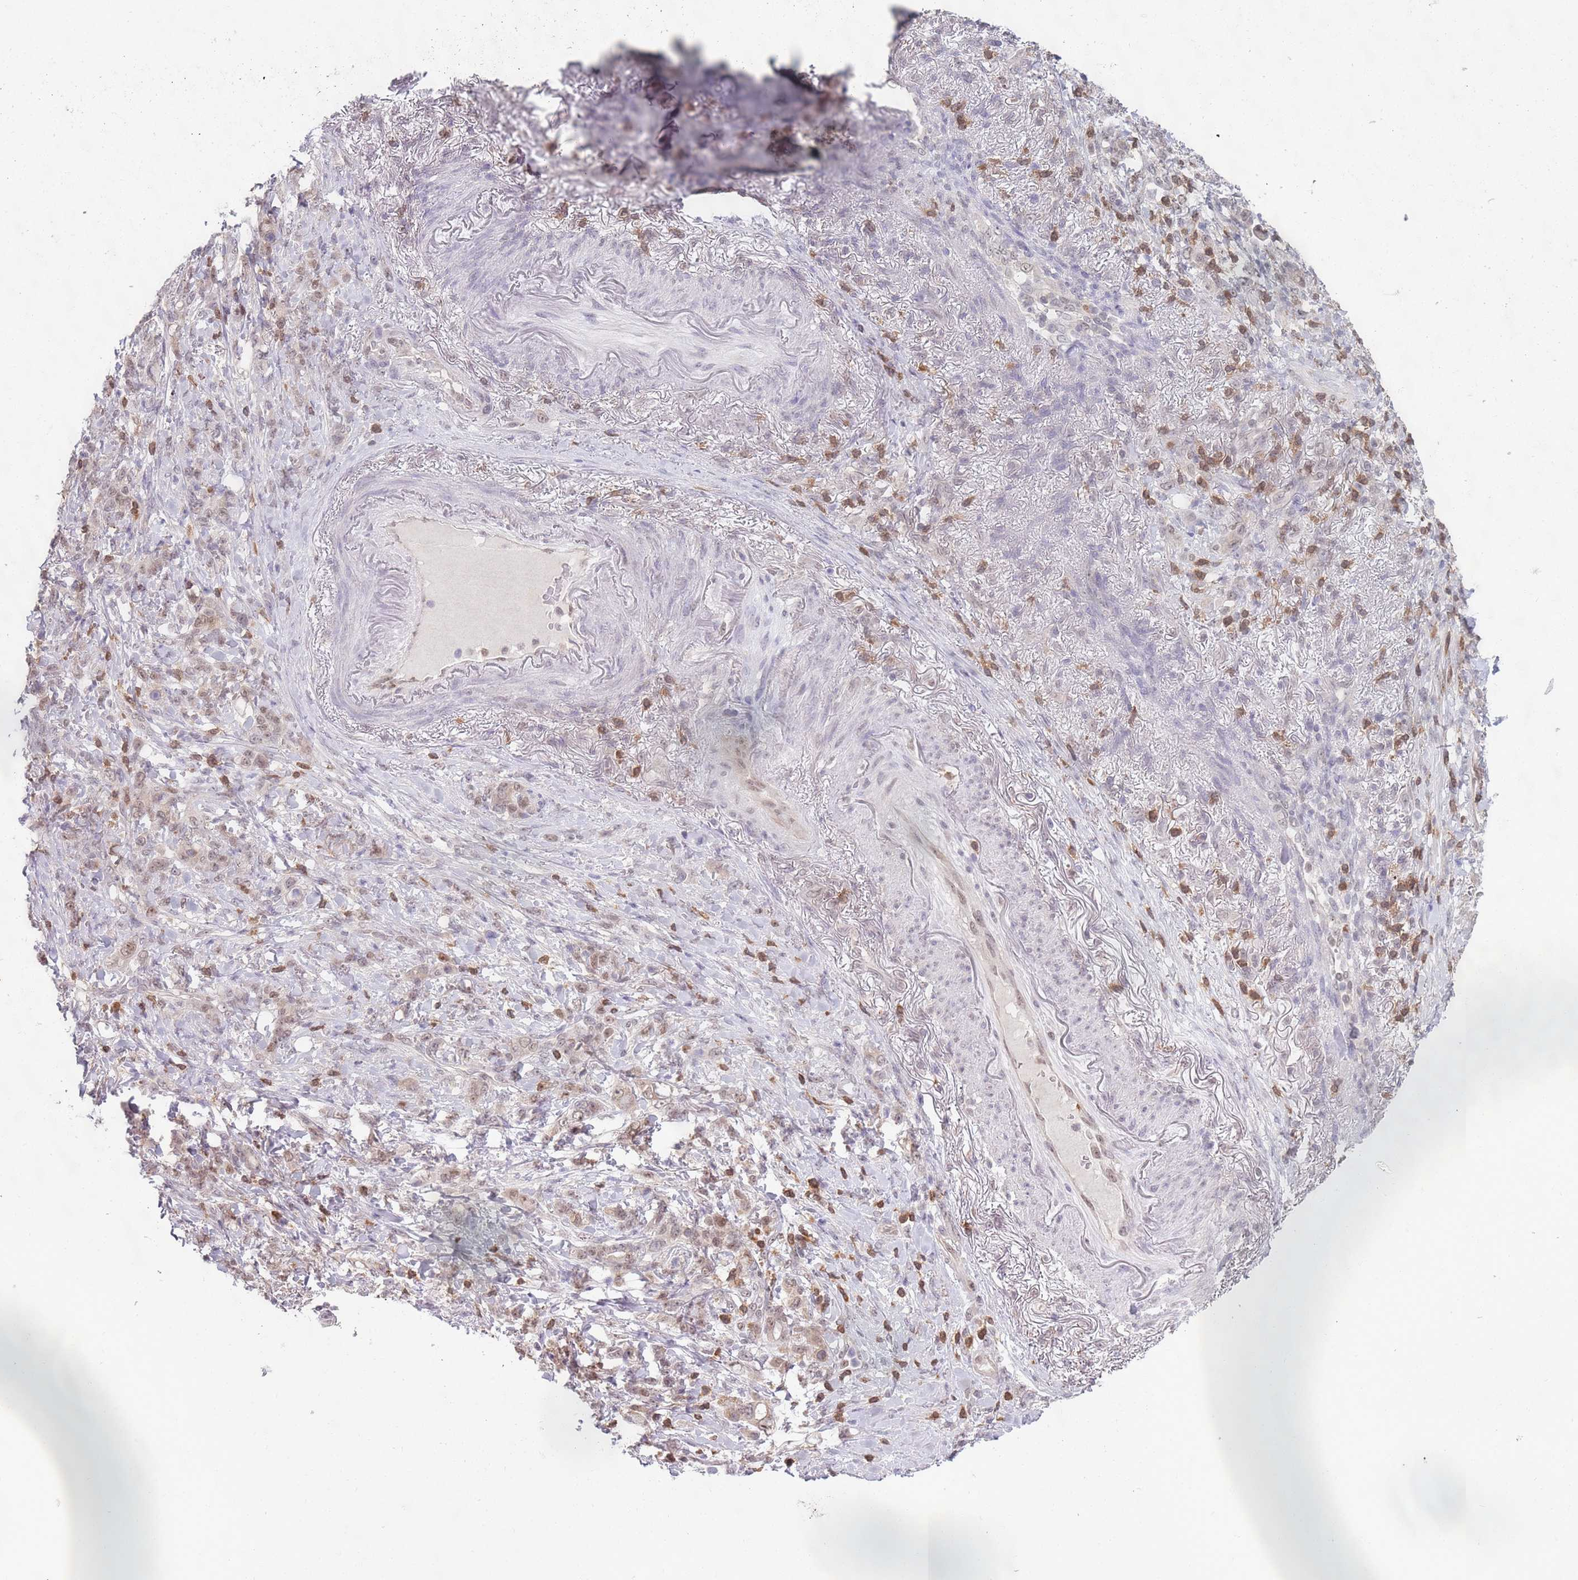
{"staining": {"intensity": "weak", "quantity": "25%-75%", "location": "nuclear"}, "tissue": "stomach cancer", "cell_type": "Tumor cells", "image_type": "cancer", "snomed": [{"axis": "morphology", "description": "Normal tissue, NOS"}, {"axis": "morphology", "description": "Adenocarcinoma, NOS"}, {"axis": "topography", "description": "Stomach"}], "caption": "This is a micrograph of immunohistochemistry staining of stomach cancer, which shows weak staining in the nuclear of tumor cells.", "gene": "SMARCAL1", "patient": {"sex": "female", "age": 79}}